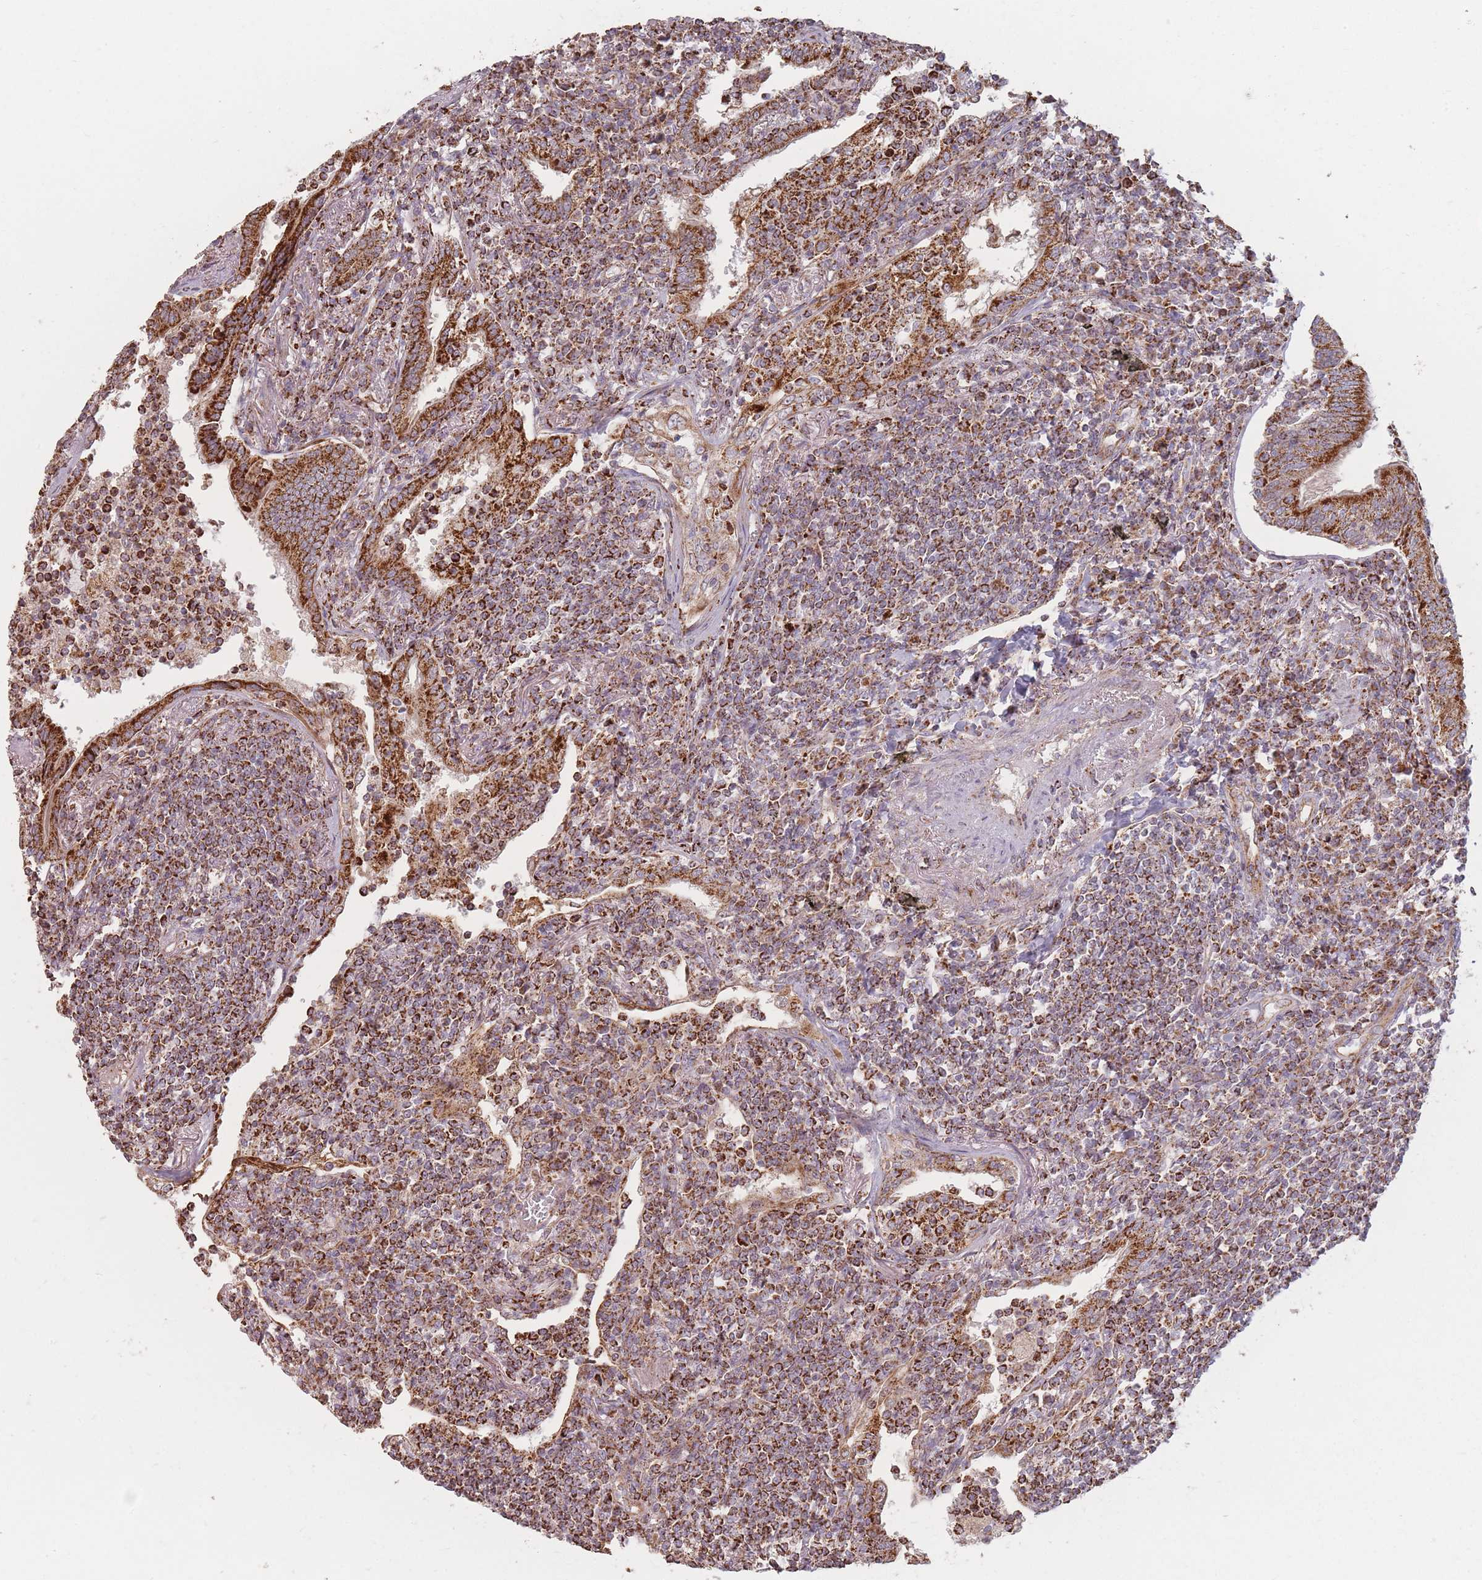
{"staining": {"intensity": "strong", "quantity": ">75%", "location": "cytoplasmic/membranous"}, "tissue": "lymphoma", "cell_type": "Tumor cells", "image_type": "cancer", "snomed": [{"axis": "morphology", "description": "Malignant lymphoma, non-Hodgkin's type, Low grade"}, {"axis": "topography", "description": "Lung"}], "caption": "Immunohistochemical staining of human malignant lymphoma, non-Hodgkin's type (low-grade) exhibits high levels of strong cytoplasmic/membranous staining in about >75% of tumor cells.", "gene": "ESRP2", "patient": {"sex": "female", "age": 71}}